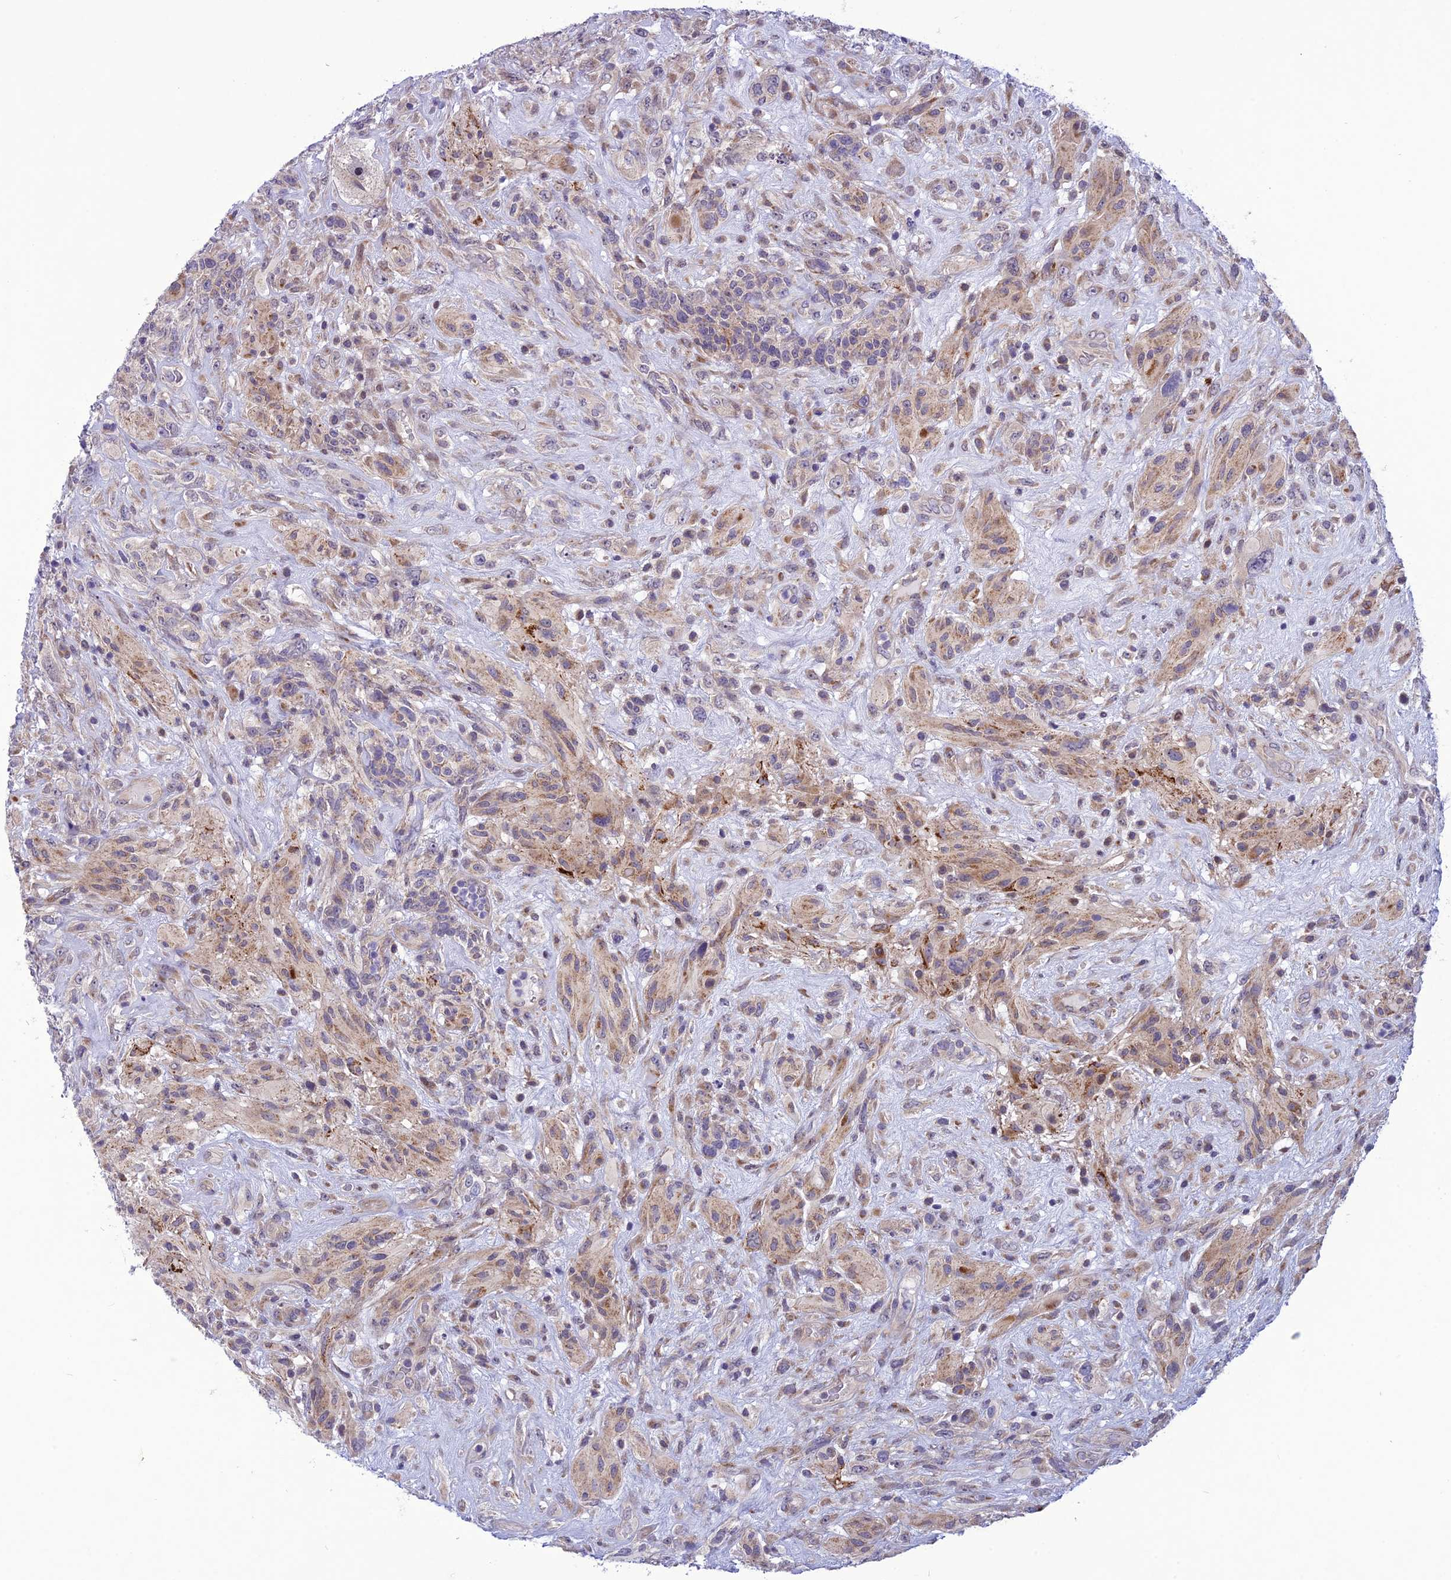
{"staining": {"intensity": "moderate", "quantity": "25%-75%", "location": "cytoplasmic/membranous"}, "tissue": "glioma", "cell_type": "Tumor cells", "image_type": "cancer", "snomed": [{"axis": "morphology", "description": "Glioma, malignant, High grade"}, {"axis": "topography", "description": "Brain"}], "caption": "This histopathology image reveals IHC staining of human glioma, with medium moderate cytoplasmic/membranous positivity in approximately 25%-75% of tumor cells.", "gene": "PSMF1", "patient": {"sex": "male", "age": 61}}